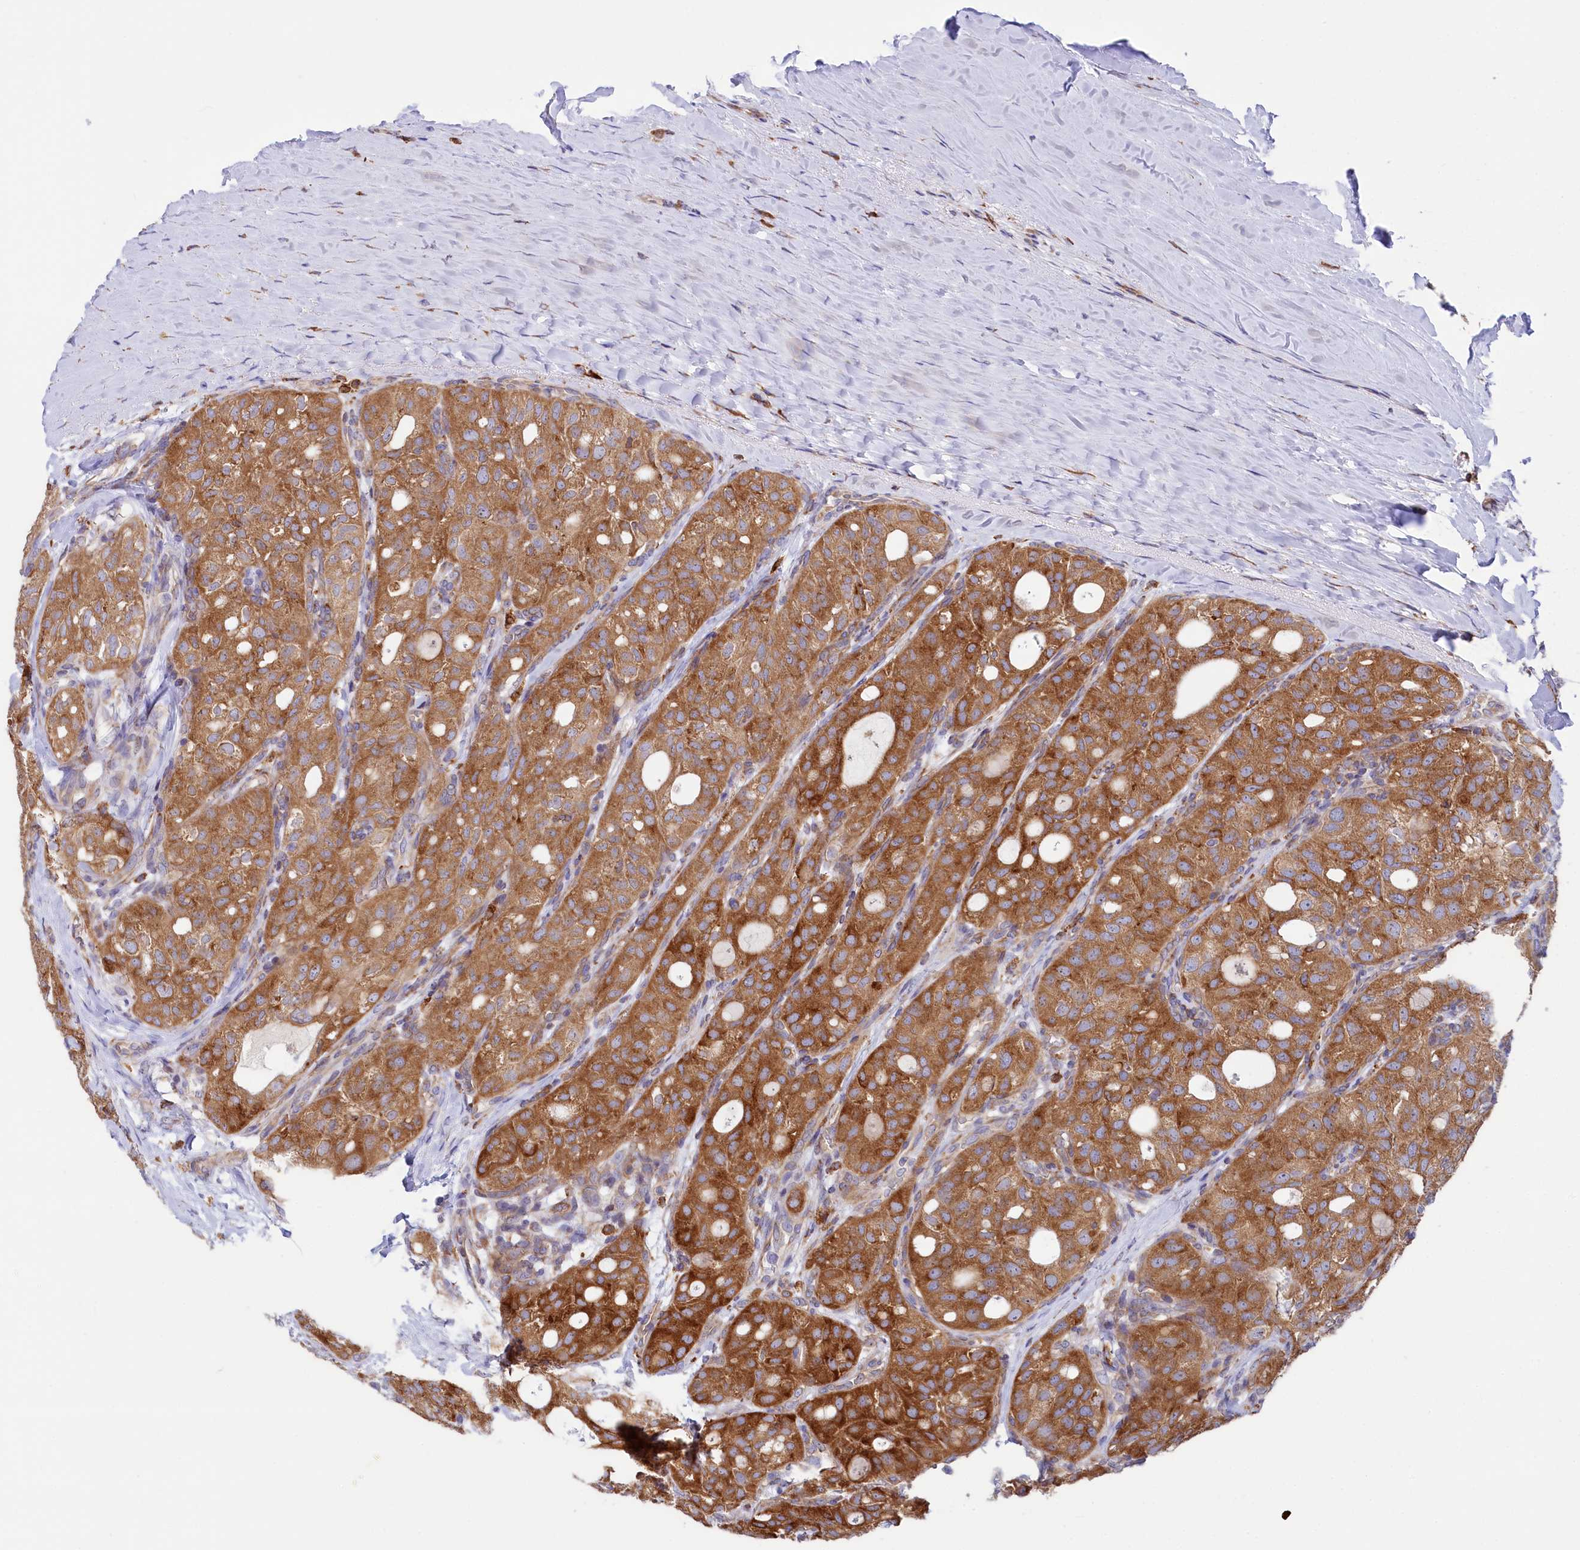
{"staining": {"intensity": "moderate", "quantity": ">75%", "location": "cytoplasmic/membranous"}, "tissue": "thyroid cancer", "cell_type": "Tumor cells", "image_type": "cancer", "snomed": [{"axis": "morphology", "description": "Follicular adenoma carcinoma, NOS"}, {"axis": "topography", "description": "Thyroid gland"}], "caption": "Tumor cells show medium levels of moderate cytoplasmic/membranous expression in about >75% of cells in thyroid cancer.", "gene": "CHID1", "patient": {"sex": "male", "age": 75}}